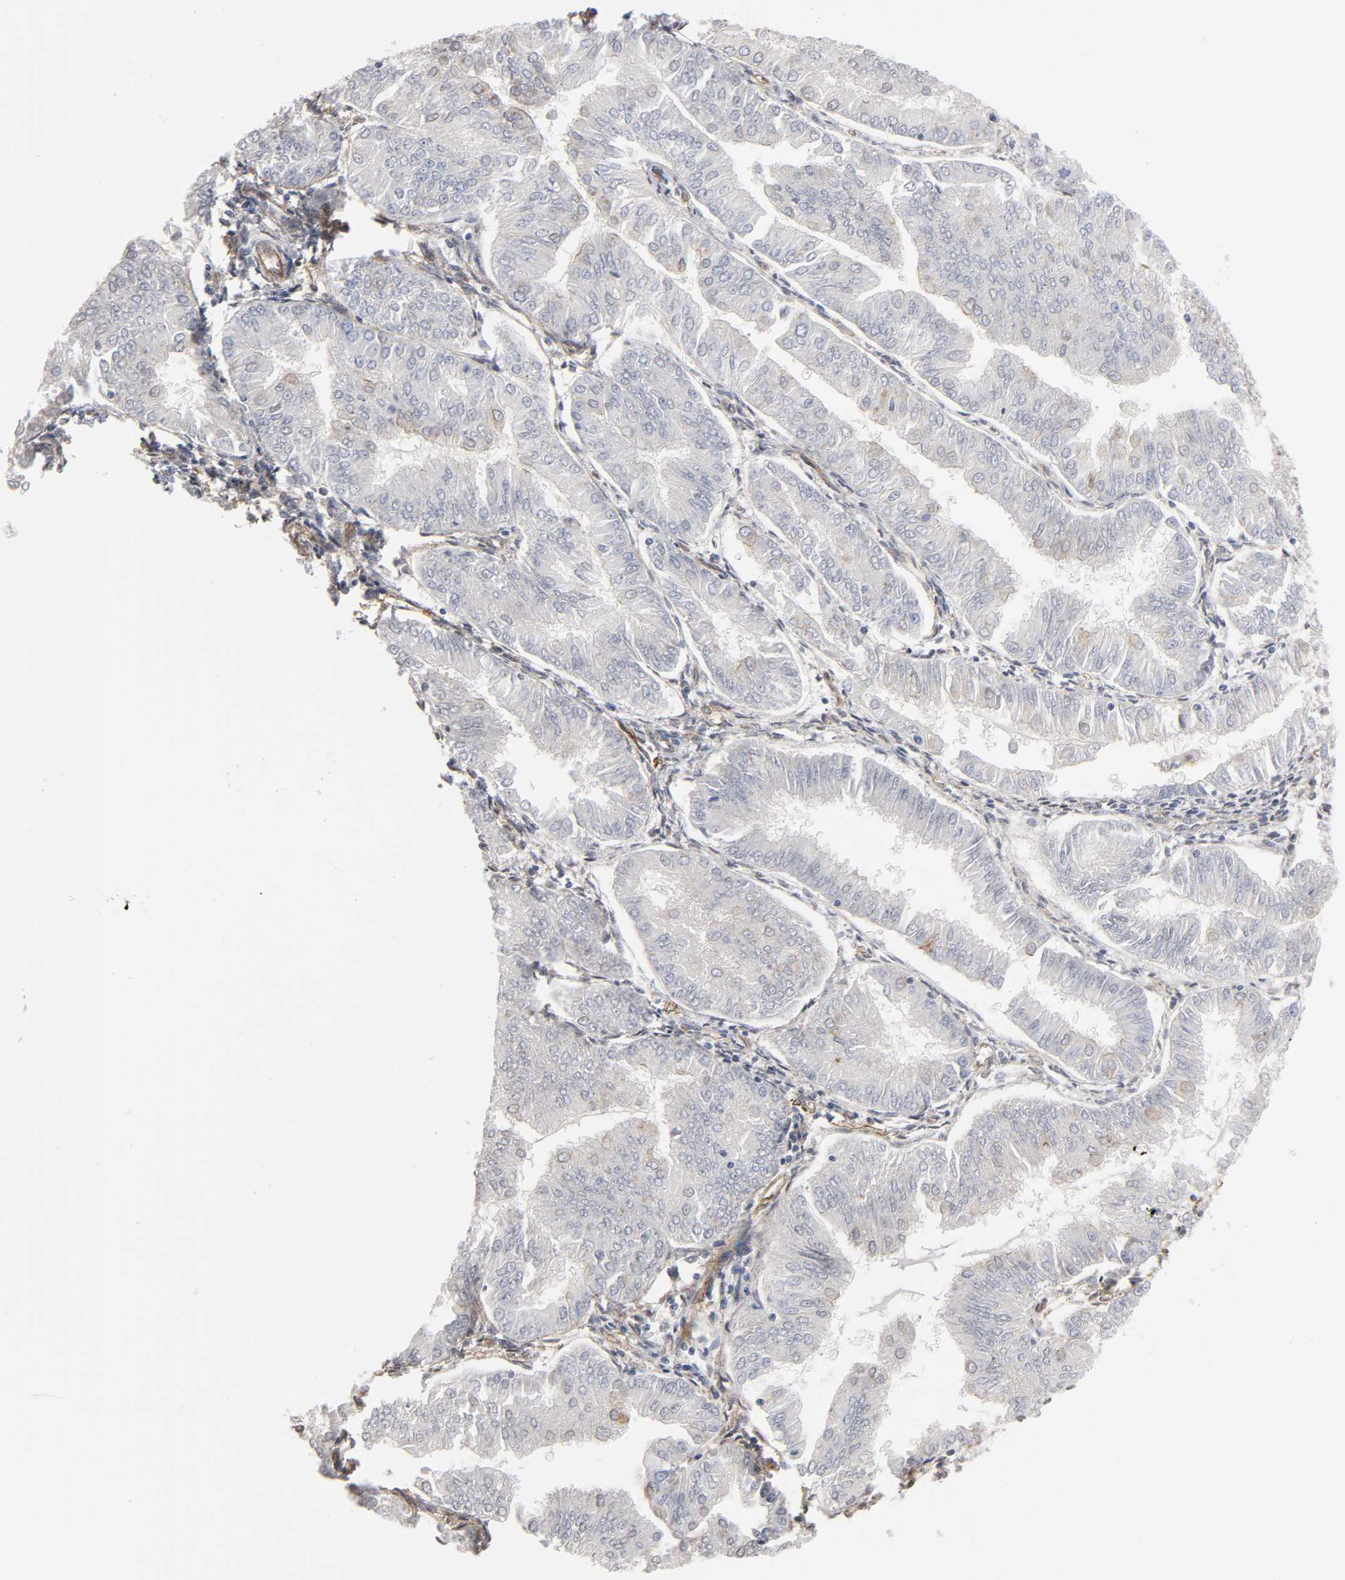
{"staining": {"intensity": "negative", "quantity": "none", "location": "none"}, "tissue": "endometrial cancer", "cell_type": "Tumor cells", "image_type": "cancer", "snomed": [{"axis": "morphology", "description": "Adenocarcinoma, NOS"}, {"axis": "topography", "description": "Endometrium"}], "caption": "Immunohistochemistry histopathology image of neoplastic tissue: human endometrial cancer stained with DAB (3,3'-diaminobenzidine) exhibits no significant protein positivity in tumor cells.", "gene": "SPTAN1", "patient": {"sex": "female", "age": 53}}